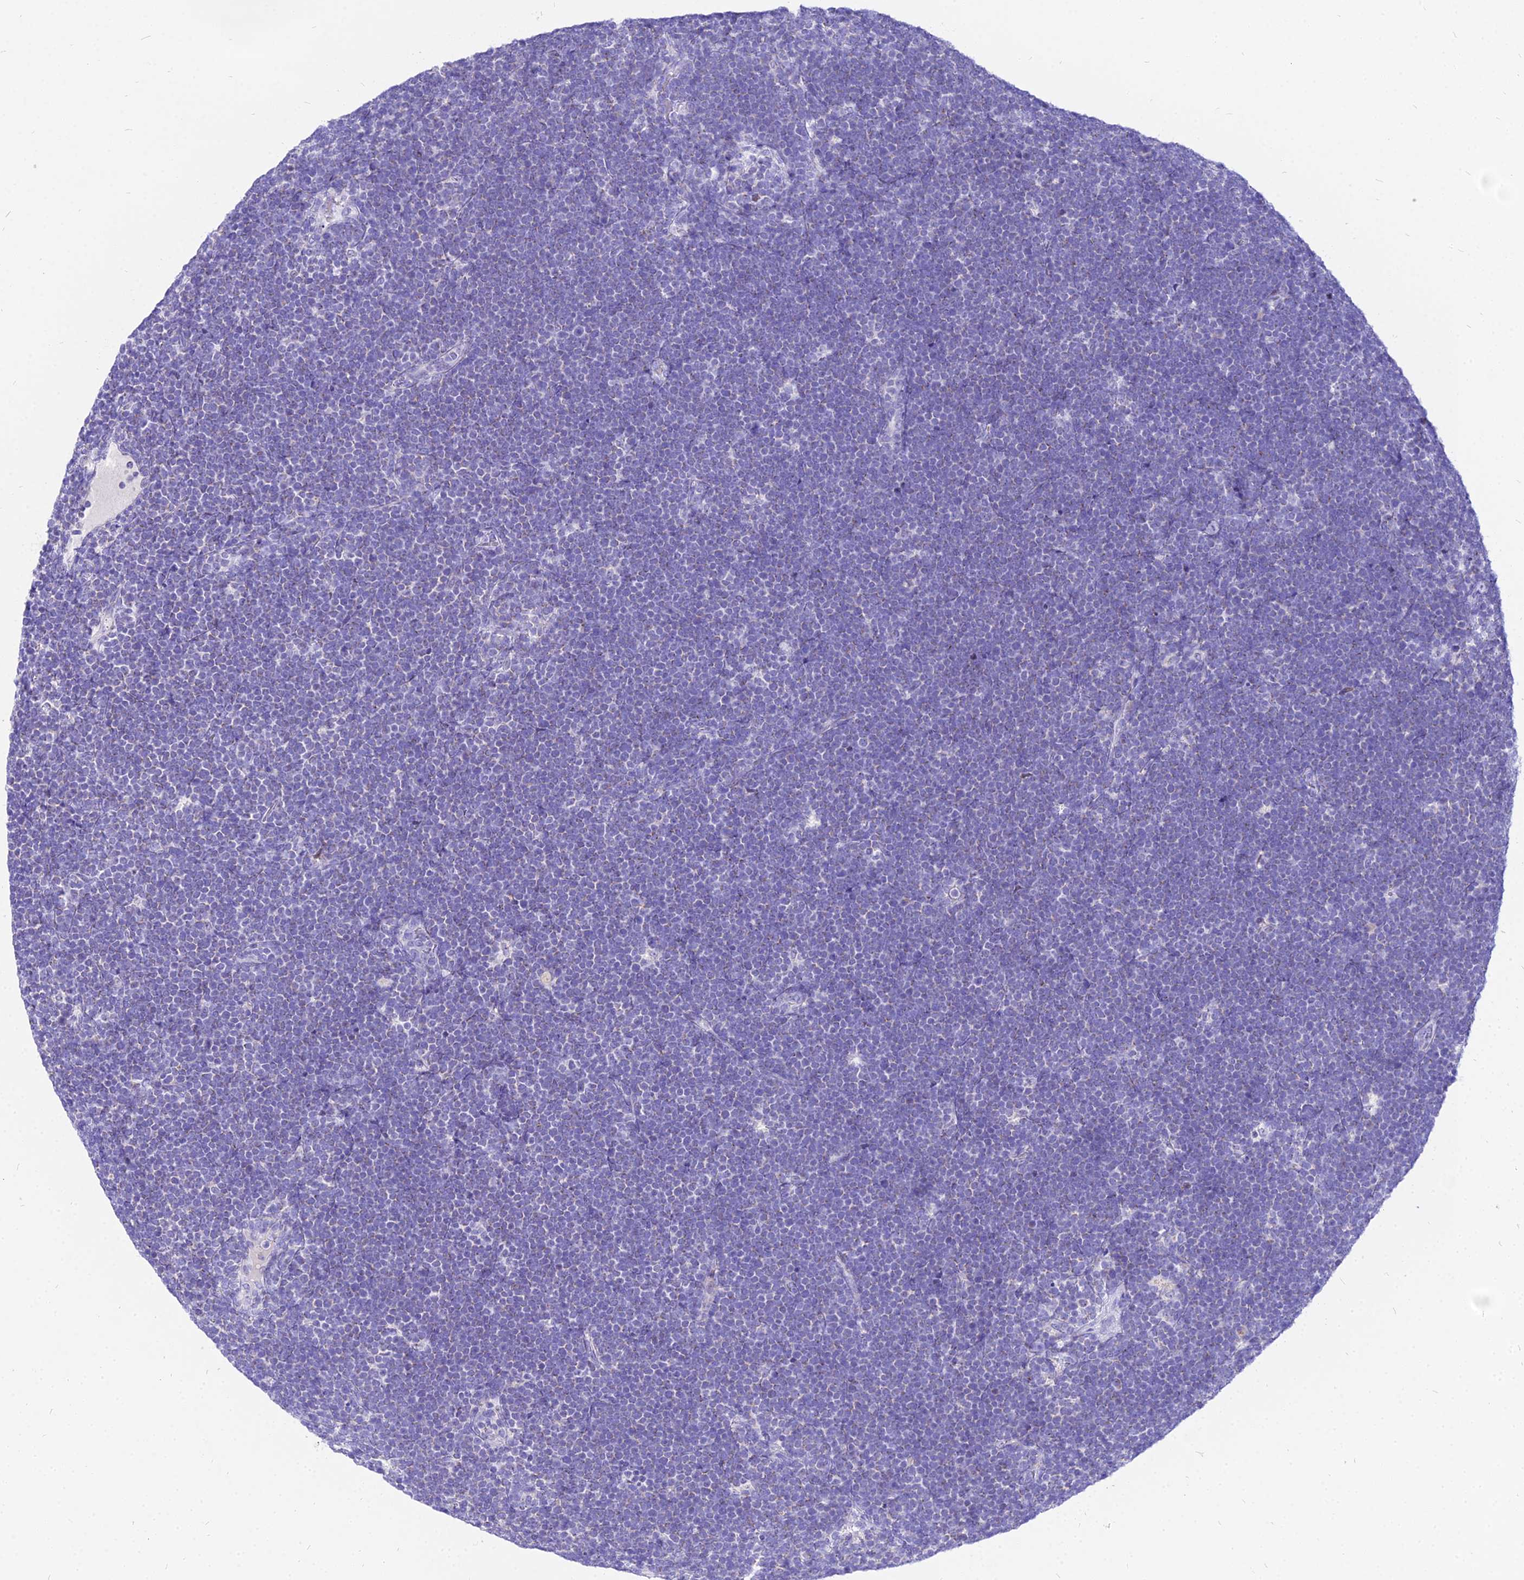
{"staining": {"intensity": "negative", "quantity": "none", "location": "none"}, "tissue": "lymphoma", "cell_type": "Tumor cells", "image_type": "cancer", "snomed": [{"axis": "morphology", "description": "Malignant lymphoma, non-Hodgkin's type, High grade"}, {"axis": "topography", "description": "Lymph node"}], "caption": "Image shows no significant protein positivity in tumor cells of lymphoma. The staining was performed using DAB to visualize the protein expression in brown, while the nuclei were stained in blue with hematoxylin (Magnification: 20x).", "gene": "CARD18", "patient": {"sex": "male", "age": 13}}